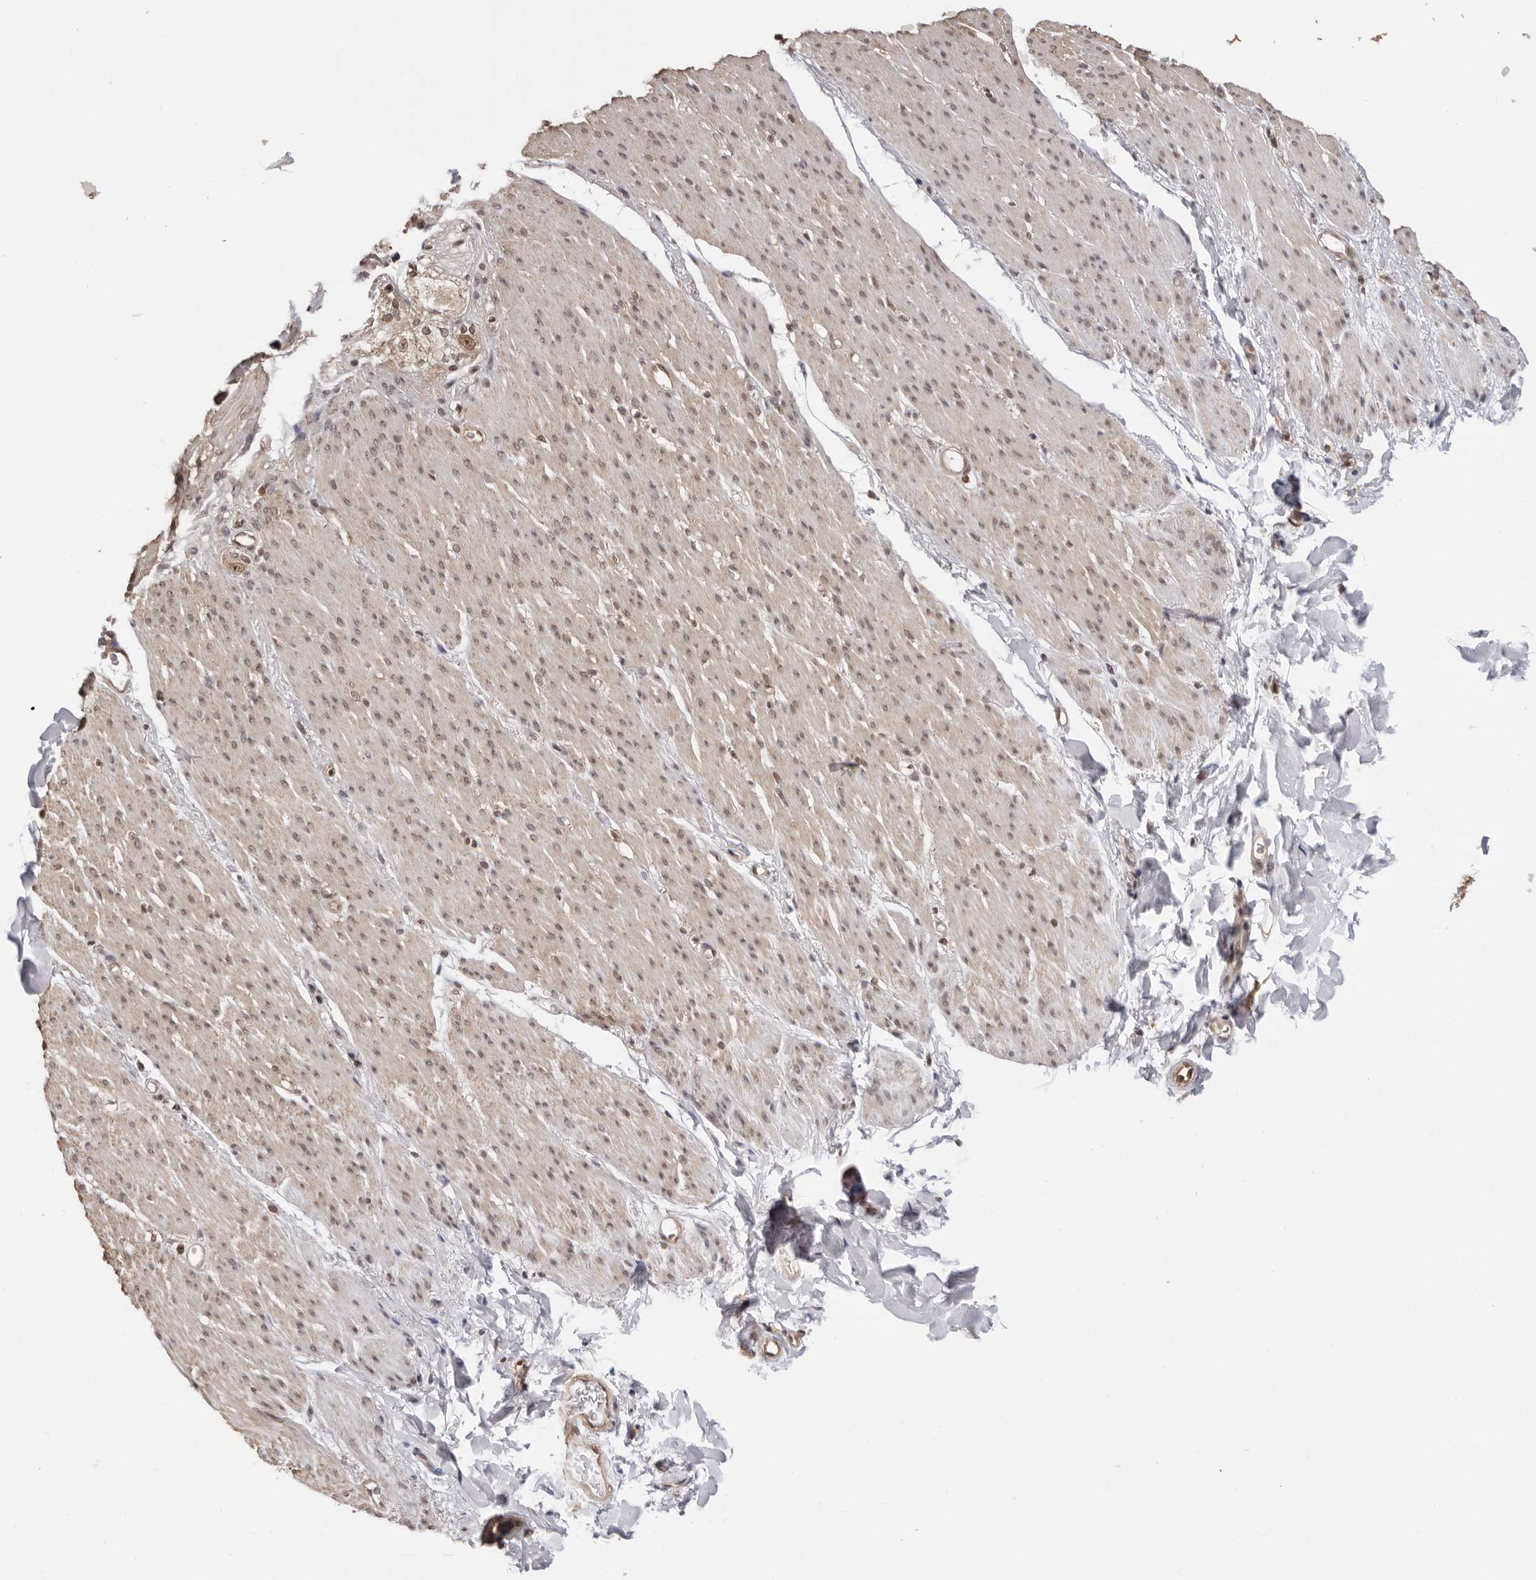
{"staining": {"intensity": "weak", "quantity": ">75%", "location": "cytoplasmic/membranous,nuclear"}, "tissue": "smooth muscle", "cell_type": "Smooth muscle cells", "image_type": "normal", "snomed": [{"axis": "morphology", "description": "Normal tissue, NOS"}, {"axis": "topography", "description": "Colon"}, {"axis": "topography", "description": "Peripheral nerve tissue"}], "caption": "Protein staining of benign smooth muscle displays weak cytoplasmic/membranous,nuclear staining in about >75% of smooth muscle cells.", "gene": "SDE2", "patient": {"sex": "female", "age": 61}}